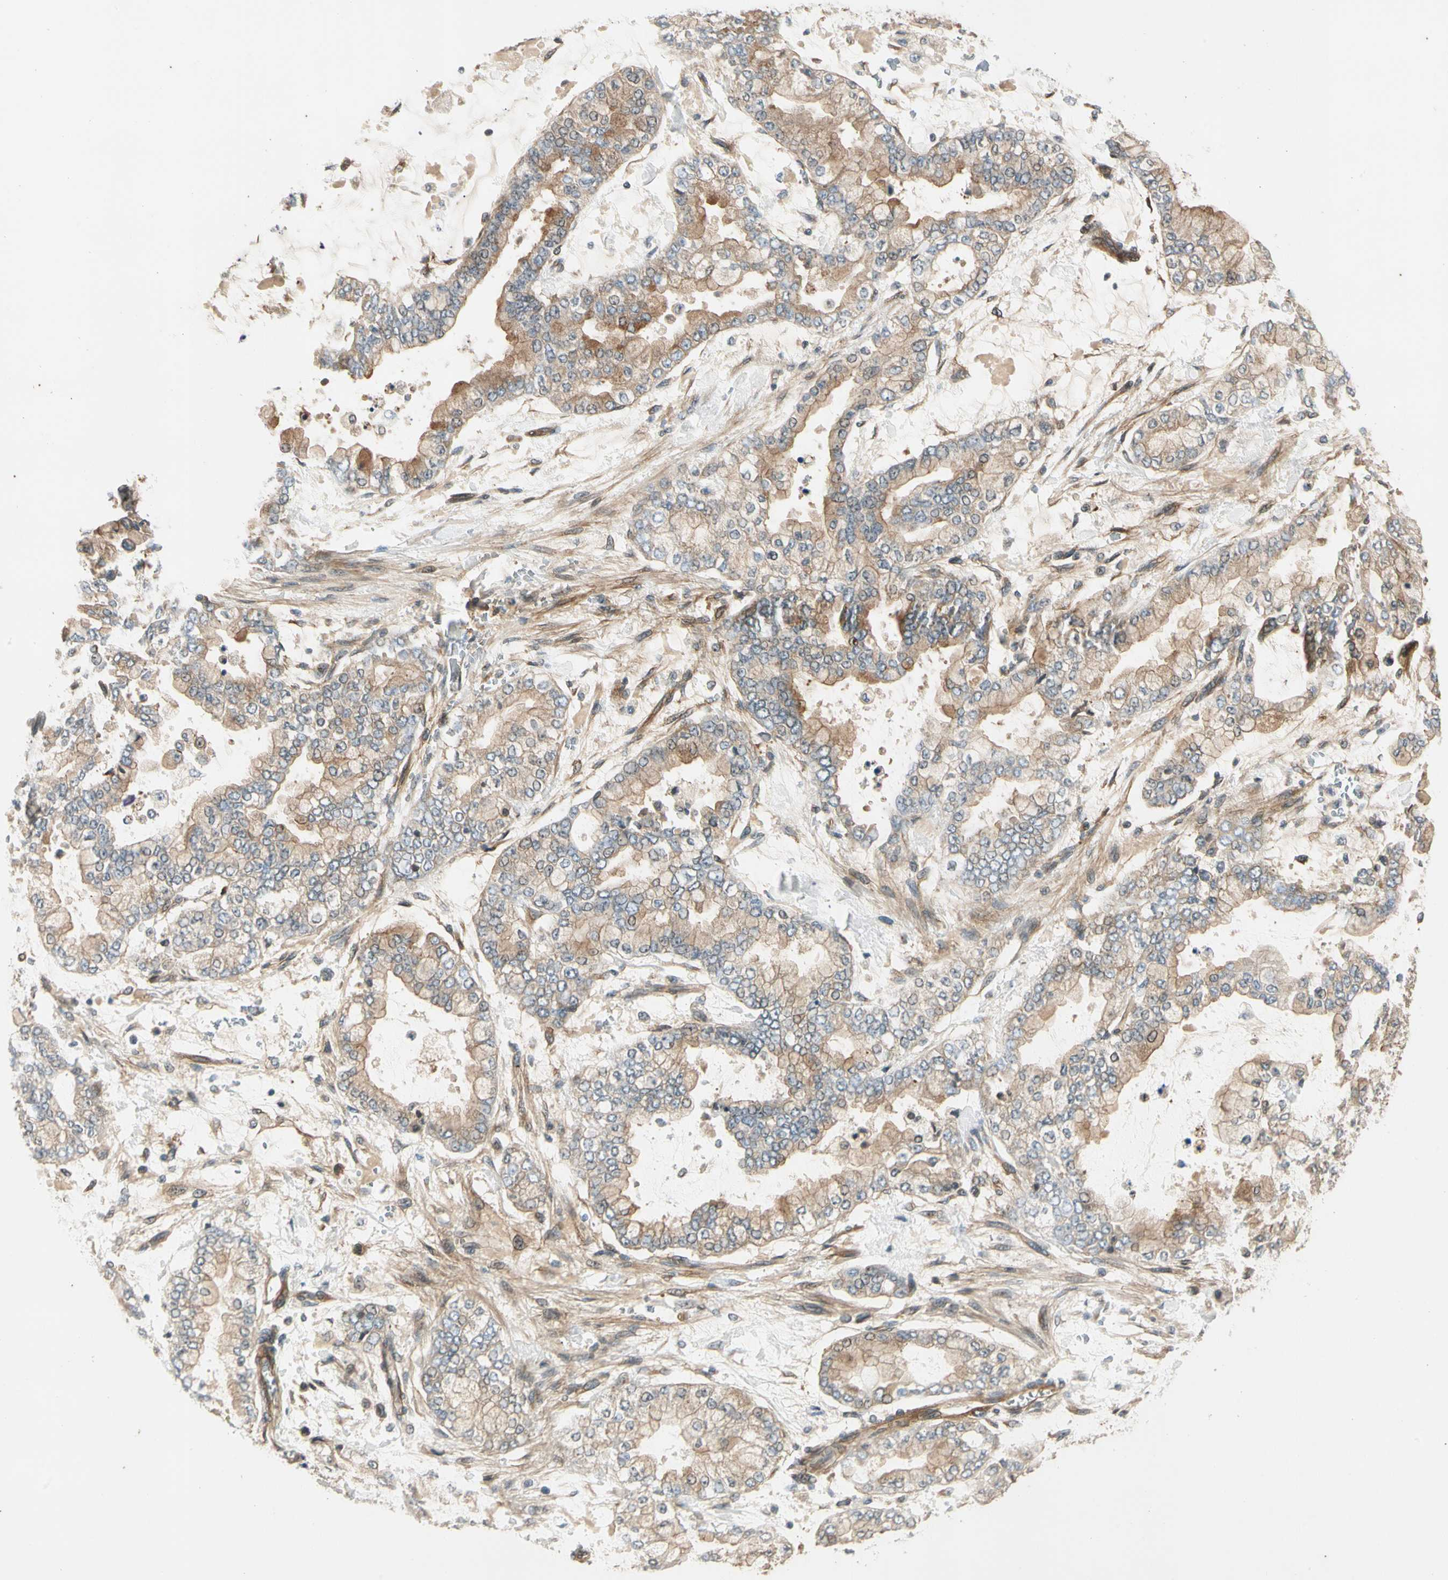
{"staining": {"intensity": "moderate", "quantity": ">75%", "location": "cytoplasmic/membranous"}, "tissue": "stomach cancer", "cell_type": "Tumor cells", "image_type": "cancer", "snomed": [{"axis": "morphology", "description": "Normal tissue, NOS"}, {"axis": "morphology", "description": "Adenocarcinoma, NOS"}, {"axis": "topography", "description": "Stomach, upper"}, {"axis": "topography", "description": "Stomach"}], "caption": "Immunohistochemical staining of stomach adenocarcinoma reveals medium levels of moderate cytoplasmic/membranous expression in about >75% of tumor cells.", "gene": "ROCK2", "patient": {"sex": "male", "age": 76}}